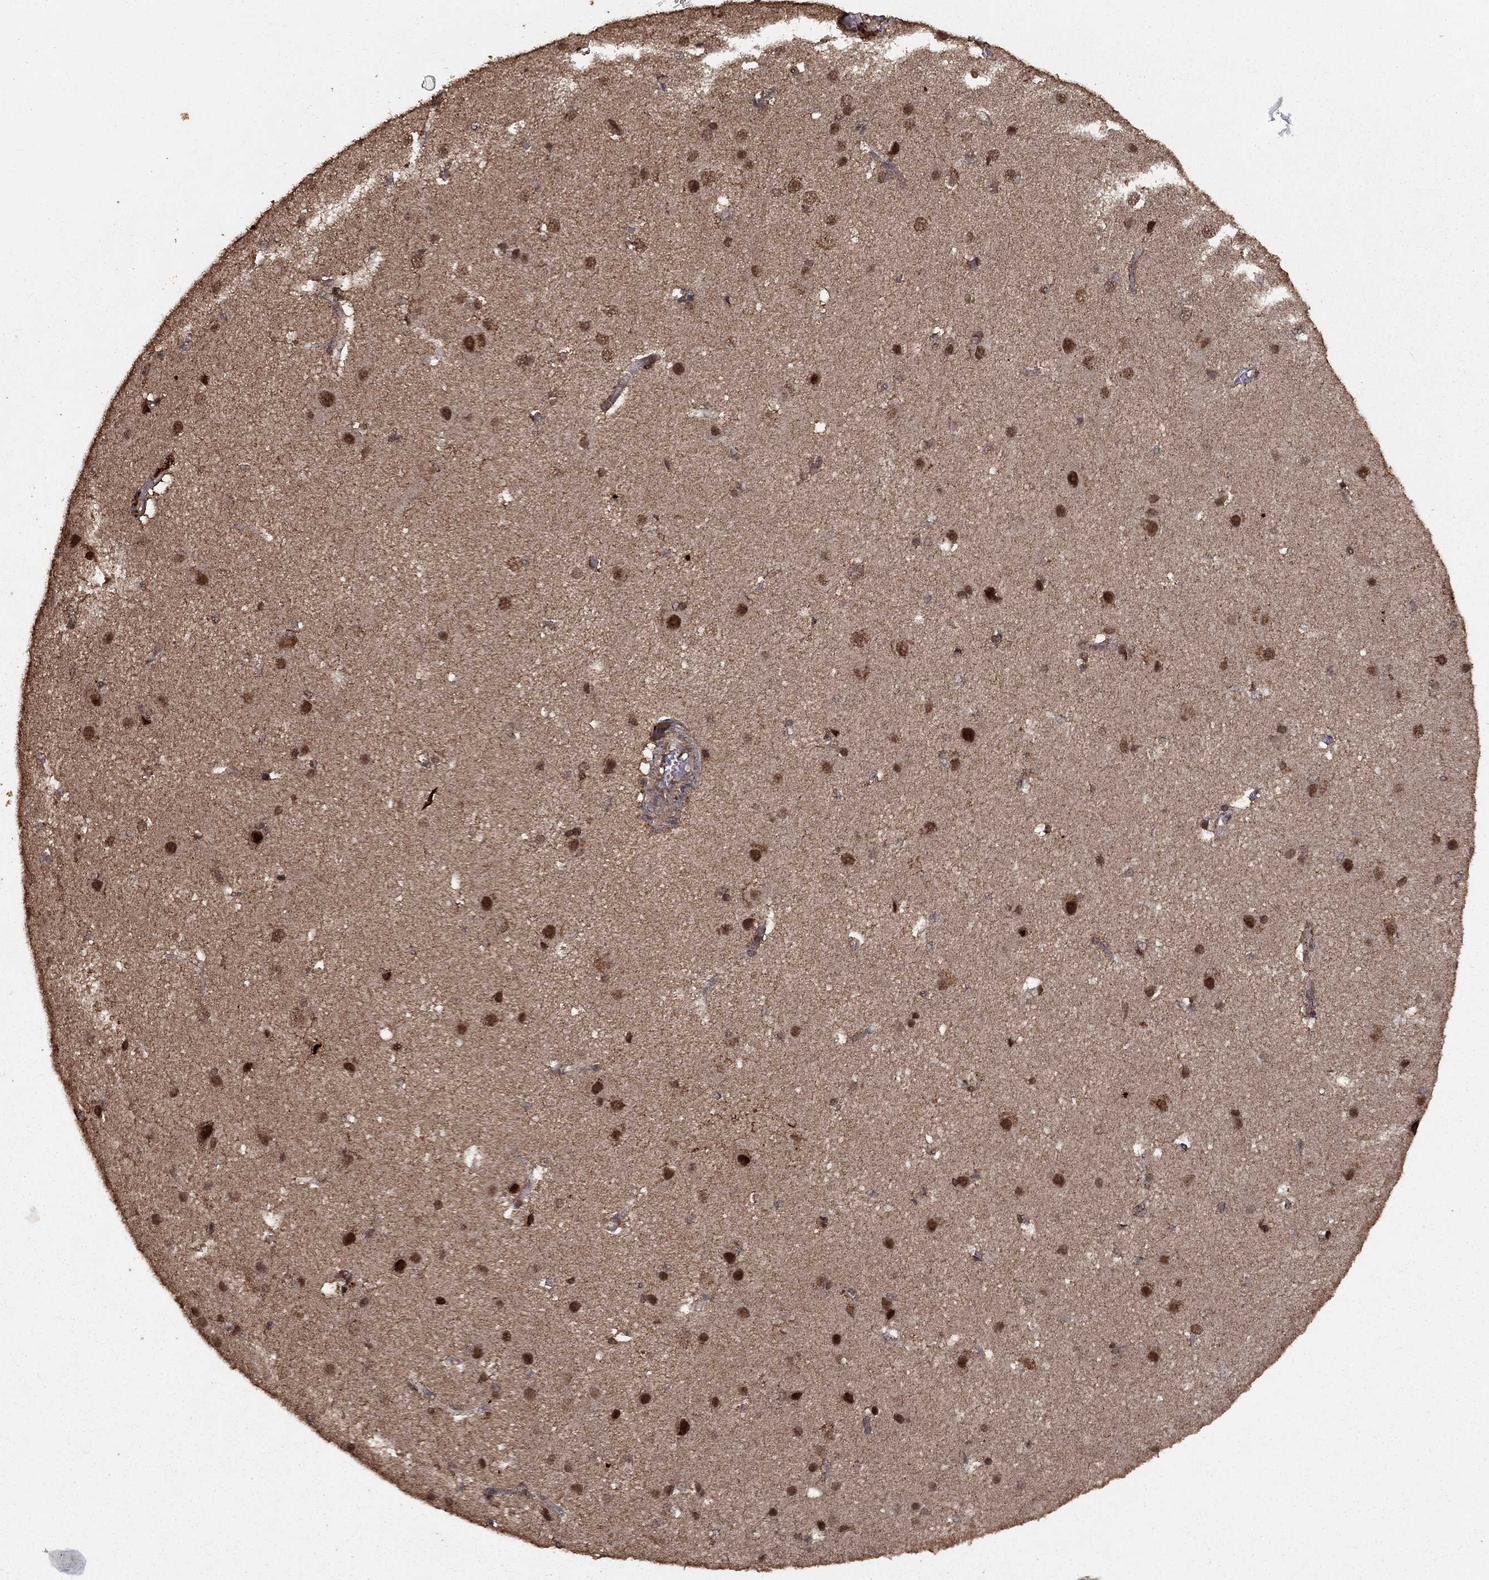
{"staining": {"intensity": "negative", "quantity": "none", "location": "none"}, "tissue": "cerebral cortex", "cell_type": "Endothelial cells", "image_type": "normal", "snomed": [{"axis": "morphology", "description": "Normal tissue, NOS"}, {"axis": "topography", "description": "Cerebral cortex"}], "caption": "DAB immunohistochemical staining of benign cerebral cortex displays no significant staining in endothelial cells. (IHC, brightfield microscopy, high magnification).", "gene": "PRDM1", "patient": {"sex": "male", "age": 37}}